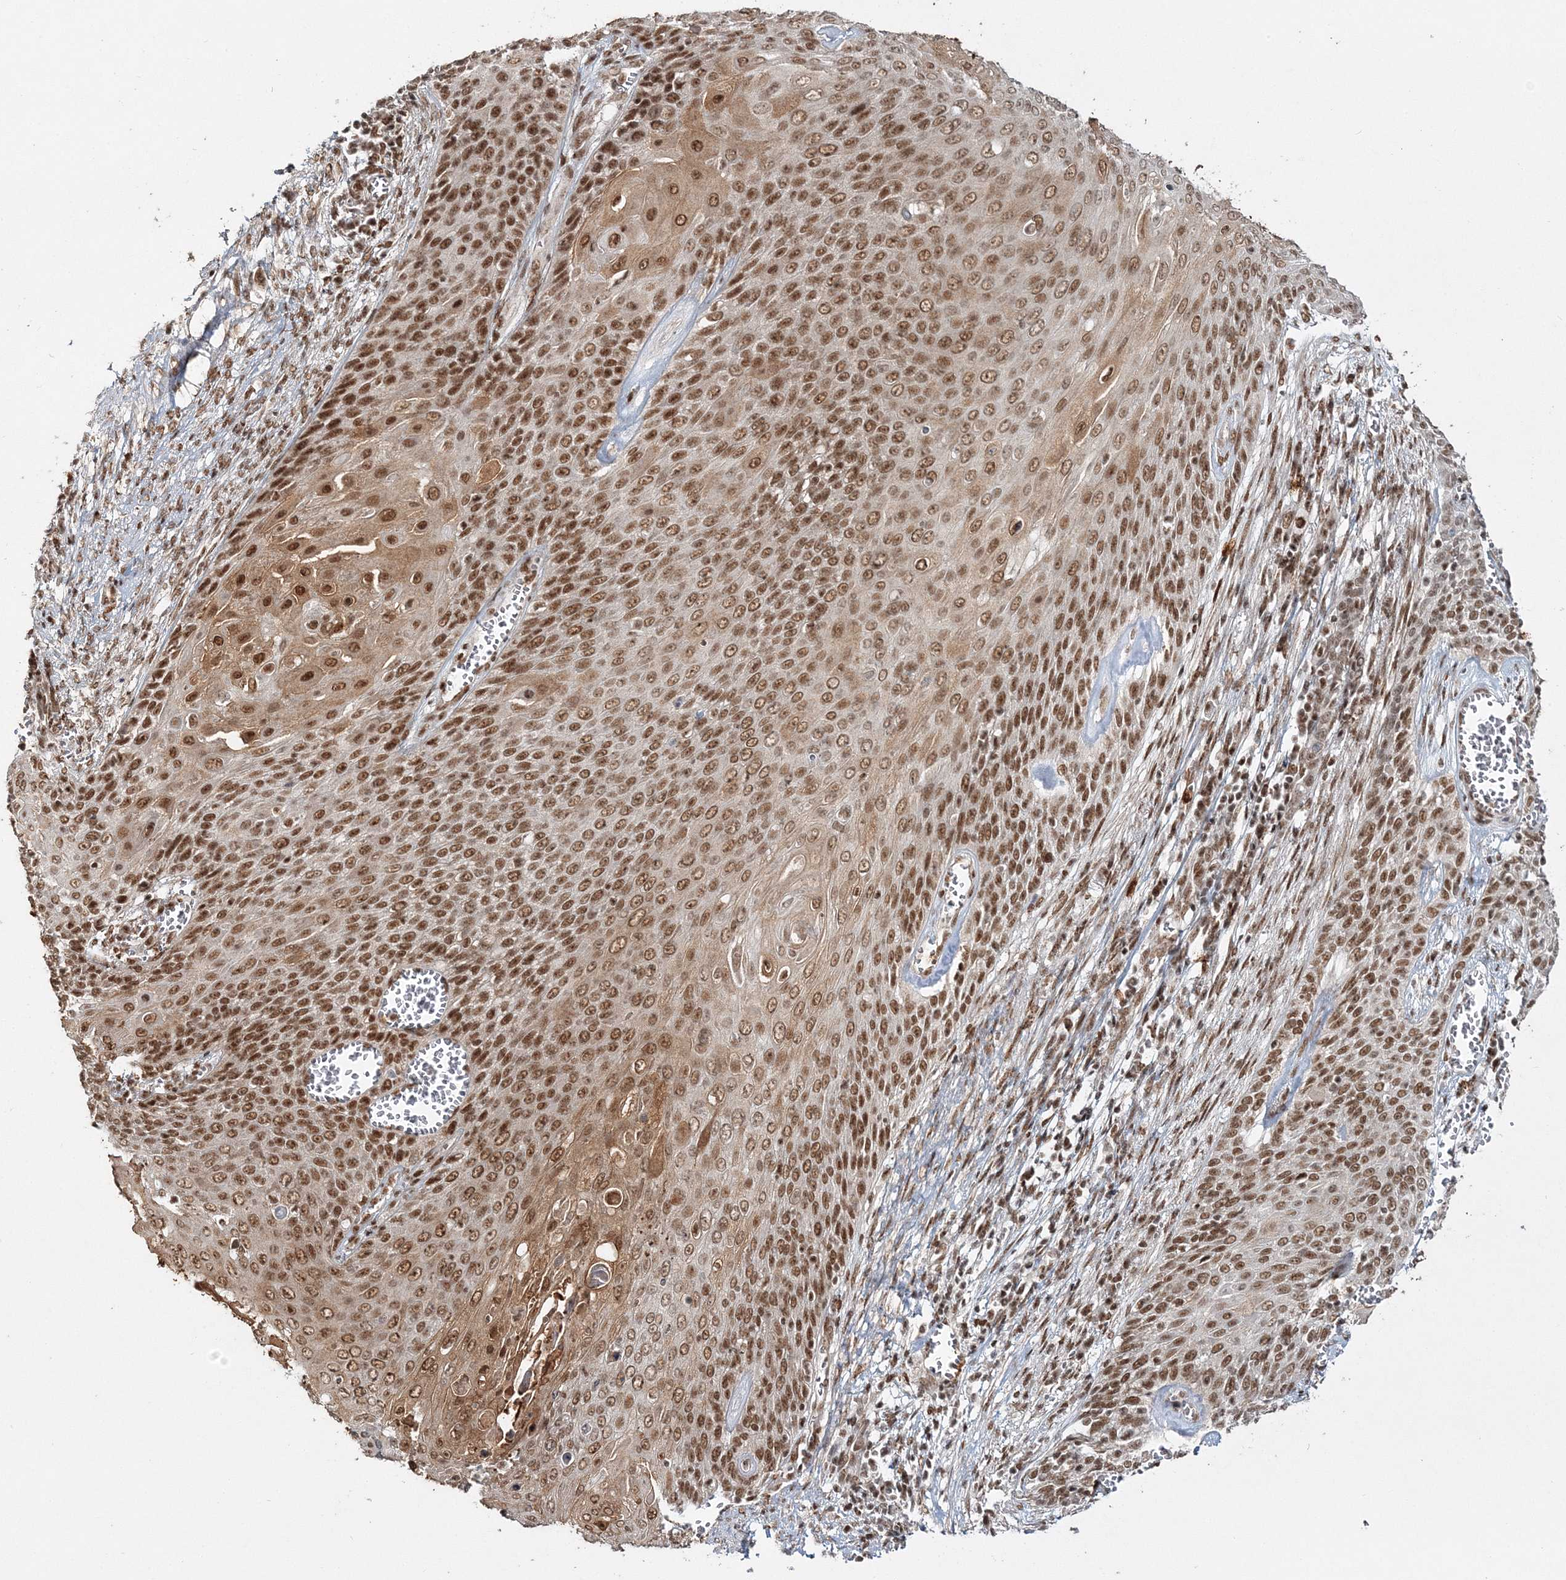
{"staining": {"intensity": "moderate", "quantity": ">75%", "location": "cytoplasmic/membranous,nuclear"}, "tissue": "cervical cancer", "cell_type": "Tumor cells", "image_type": "cancer", "snomed": [{"axis": "morphology", "description": "Squamous cell carcinoma, NOS"}, {"axis": "topography", "description": "Cervix"}], "caption": "Tumor cells show moderate cytoplasmic/membranous and nuclear expression in about >75% of cells in cervical squamous cell carcinoma.", "gene": "QRICH1", "patient": {"sex": "female", "age": 39}}